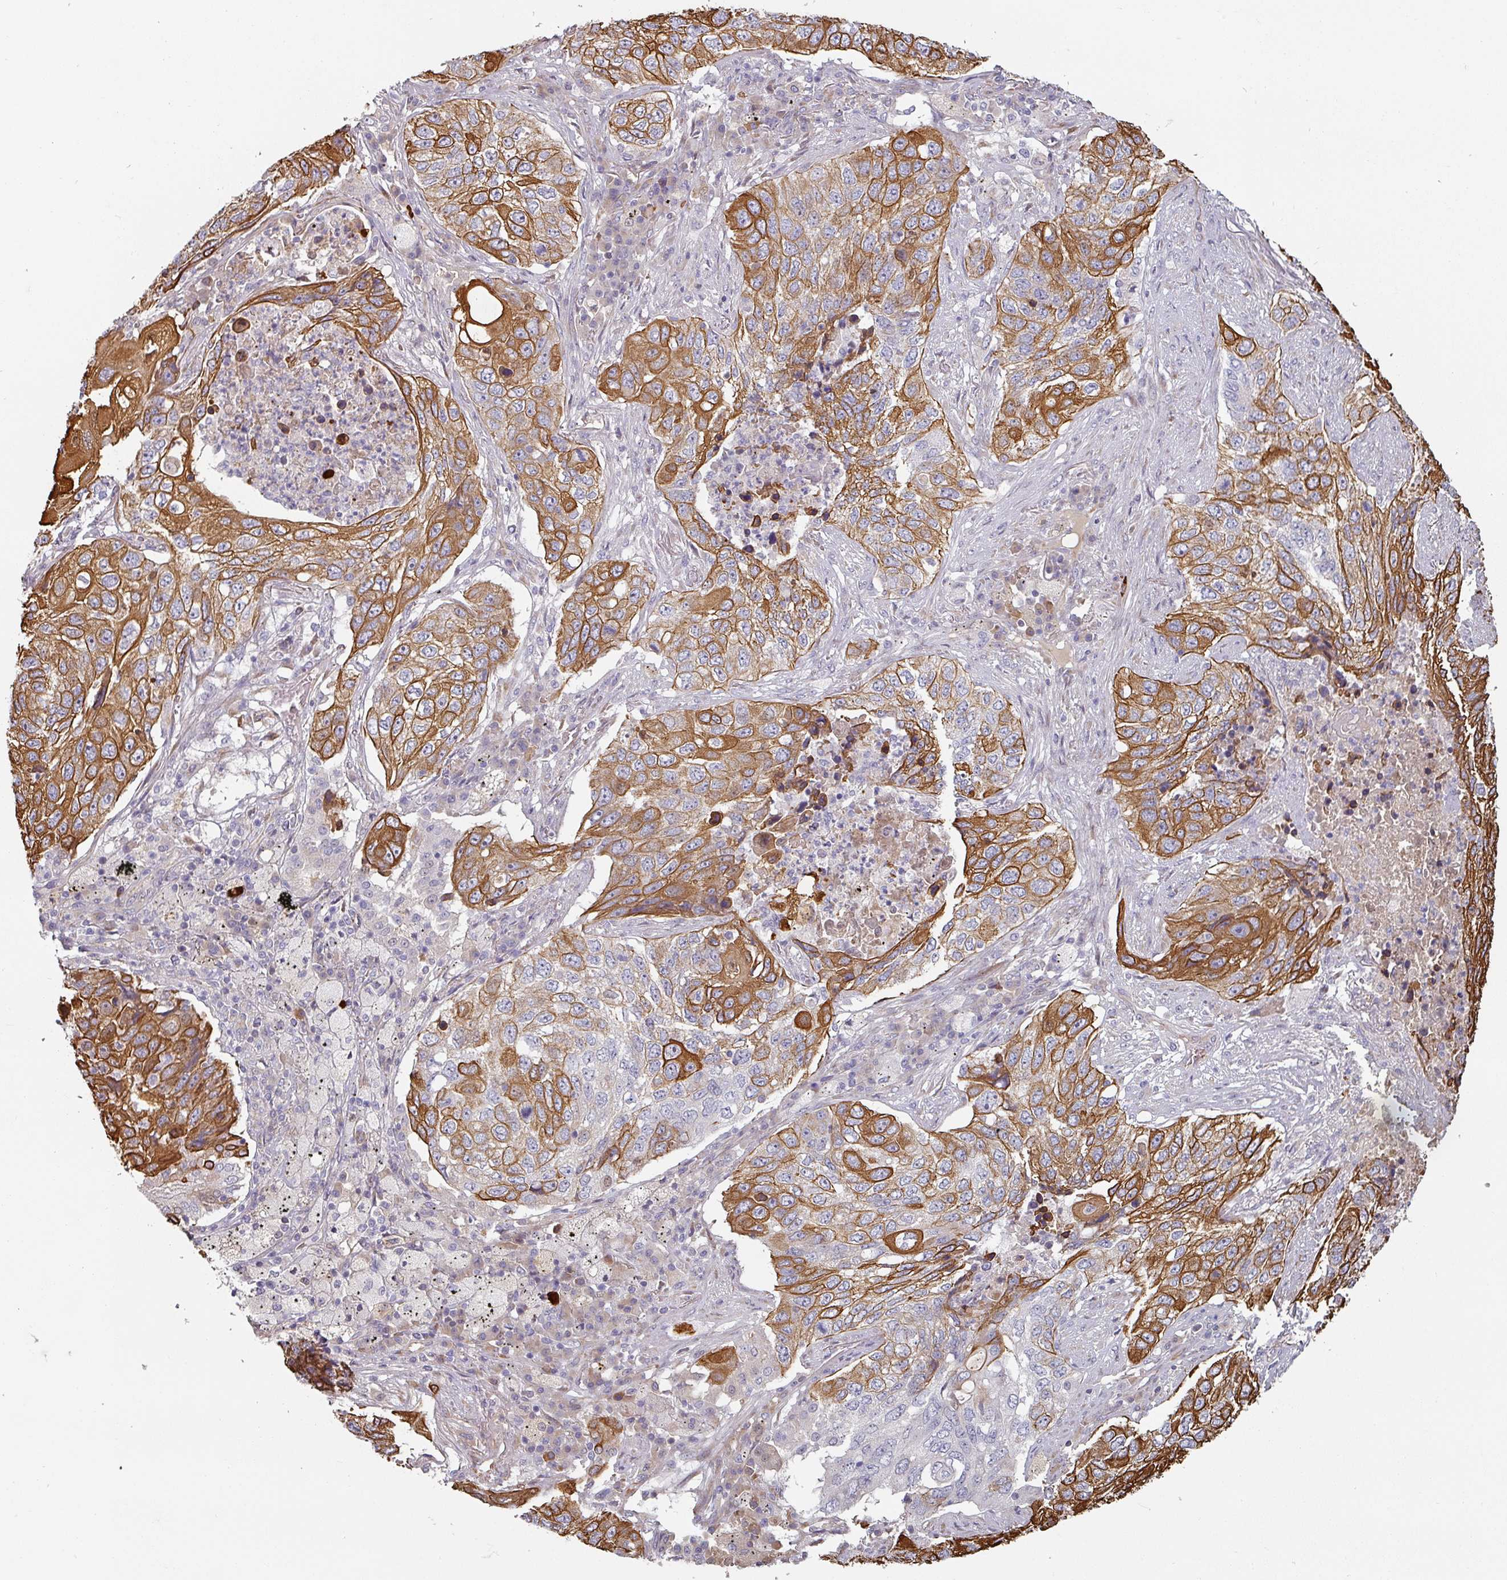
{"staining": {"intensity": "moderate", "quantity": ">75%", "location": "cytoplasmic/membranous,nuclear"}, "tissue": "lung cancer", "cell_type": "Tumor cells", "image_type": "cancer", "snomed": [{"axis": "morphology", "description": "Squamous cell carcinoma, NOS"}, {"axis": "topography", "description": "Lung"}], "caption": "Lung cancer (squamous cell carcinoma) tissue reveals moderate cytoplasmic/membranous and nuclear staining in approximately >75% of tumor cells, visualized by immunohistochemistry.", "gene": "CEP78", "patient": {"sex": "female", "age": 63}}